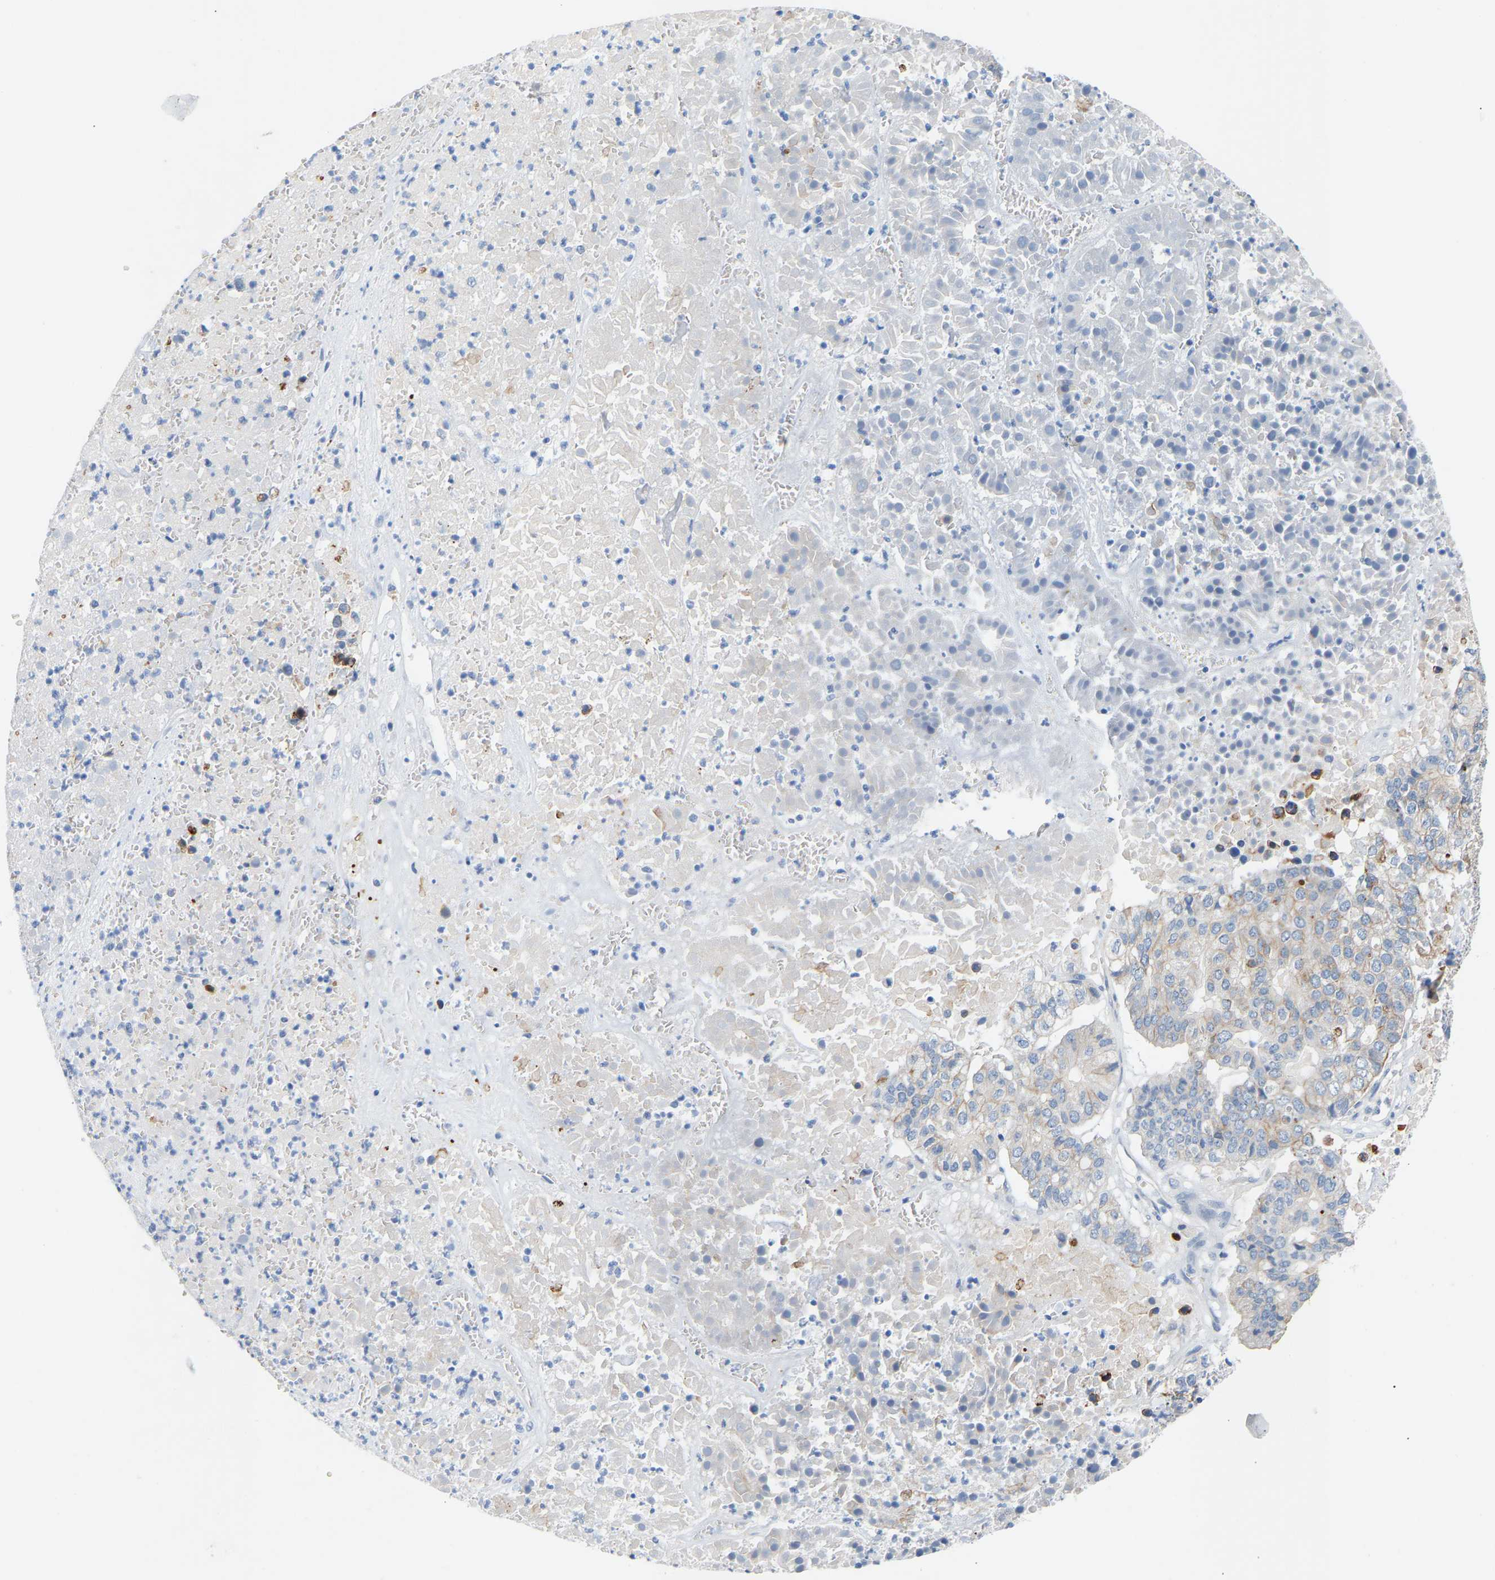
{"staining": {"intensity": "weak", "quantity": ">75%", "location": "cytoplasmic/membranous"}, "tissue": "pancreatic cancer", "cell_type": "Tumor cells", "image_type": "cancer", "snomed": [{"axis": "morphology", "description": "Adenocarcinoma, NOS"}, {"axis": "topography", "description": "Pancreas"}], "caption": "High-power microscopy captured an immunohistochemistry micrograph of pancreatic cancer, revealing weak cytoplasmic/membranous expression in approximately >75% of tumor cells.", "gene": "PEX1", "patient": {"sex": "male", "age": 50}}